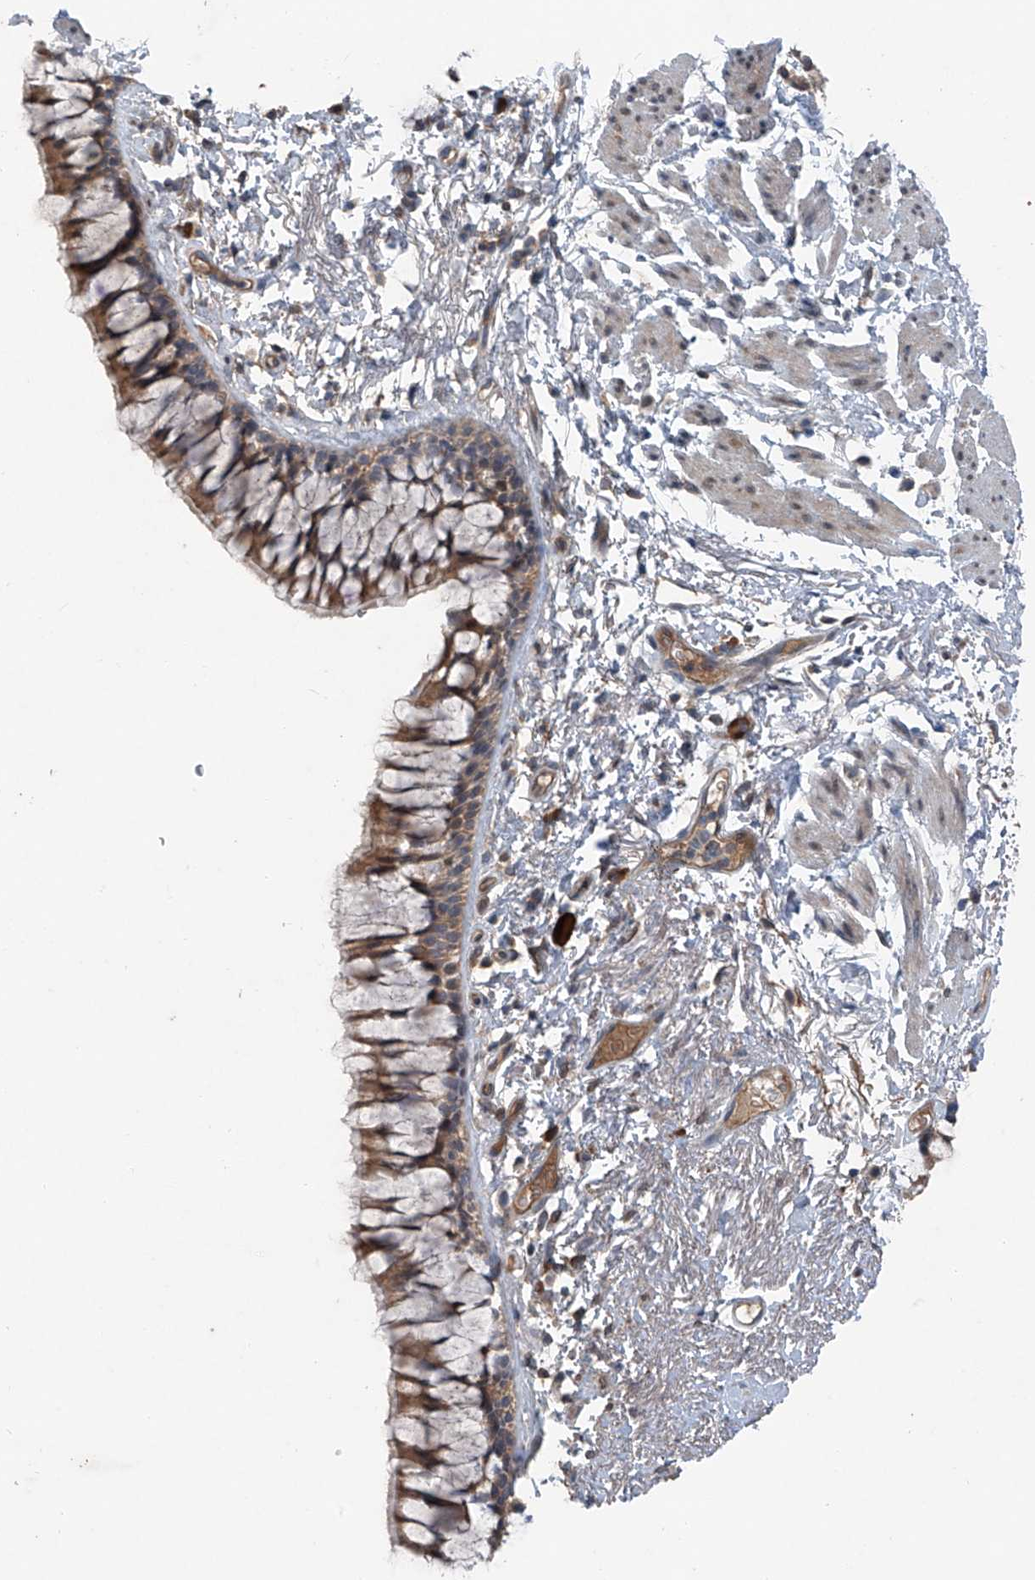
{"staining": {"intensity": "moderate", "quantity": "25%-75%", "location": "cytoplasmic/membranous"}, "tissue": "bronchus", "cell_type": "Respiratory epithelial cells", "image_type": "normal", "snomed": [{"axis": "morphology", "description": "Normal tissue, NOS"}, {"axis": "topography", "description": "Cartilage tissue"}, {"axis": "topography", "description": "Bronchus"}], "caption": "IHC histopathology image of normal human bronchus stained for a protein (brown), which demonstrates medium levels of moderate cytoplasmic/membranous staining in about 25%-75% of respiratory epithelial cells.", "gene": "FOXRED2", "patient": {"sex": "female", "age": 73}}